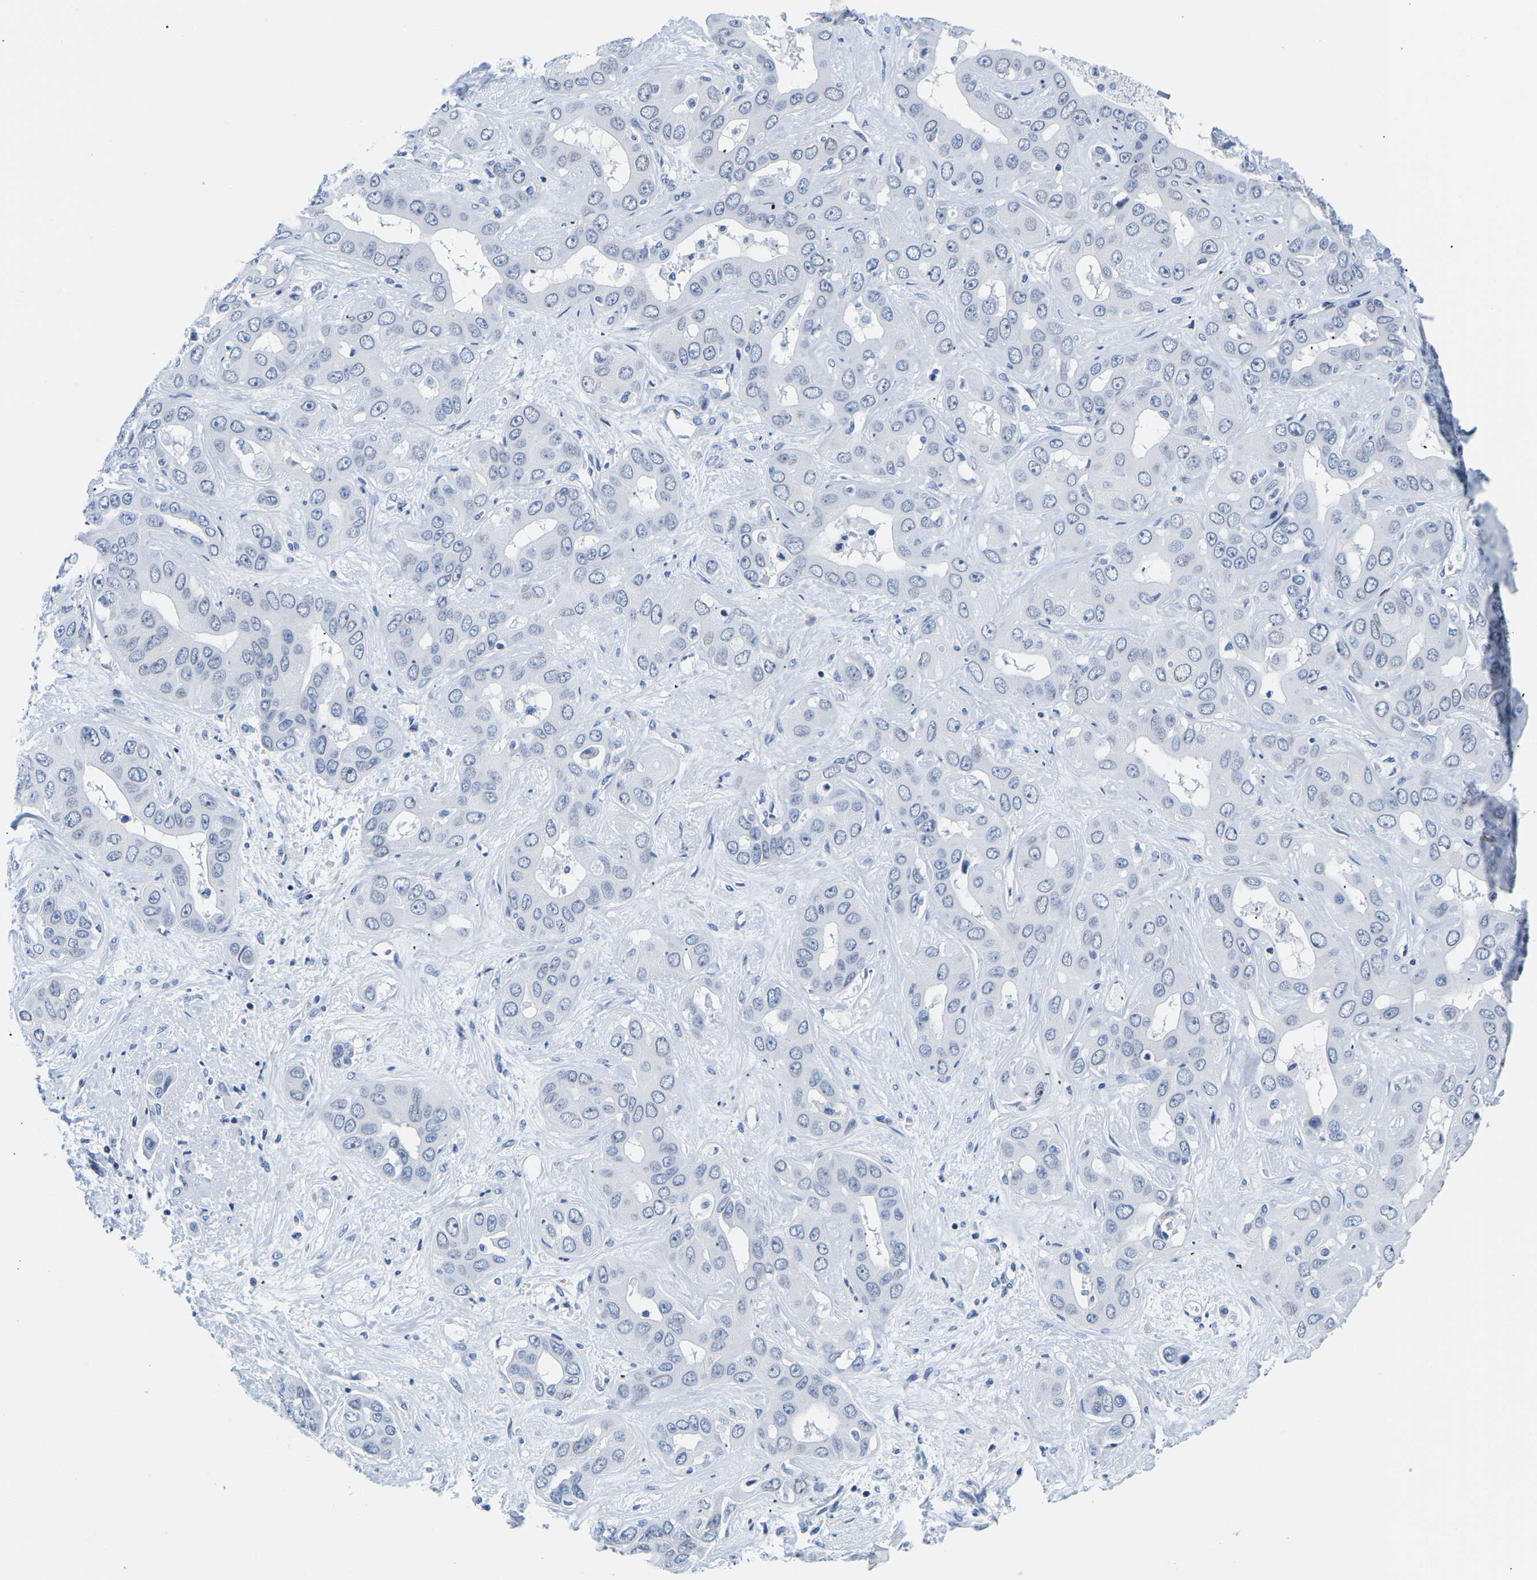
{"staining": {"intensity": "negative", "quantity": "none", "location": "none"}, "tissue": "liver cancer", "cell_type": "Tumor cells", "image_type": "cancer", "snomed": [{"axis": "morphology", "description": "Cholangiocarcinoma"}, {"axis": "topography", "description": "Liver"}], "caption": "This is an immunohistochemistry image of liver cancer. There is no staining in tumor cells.", "gene": "UPK3A", "patient": {"sex": "female", "age": 52}}